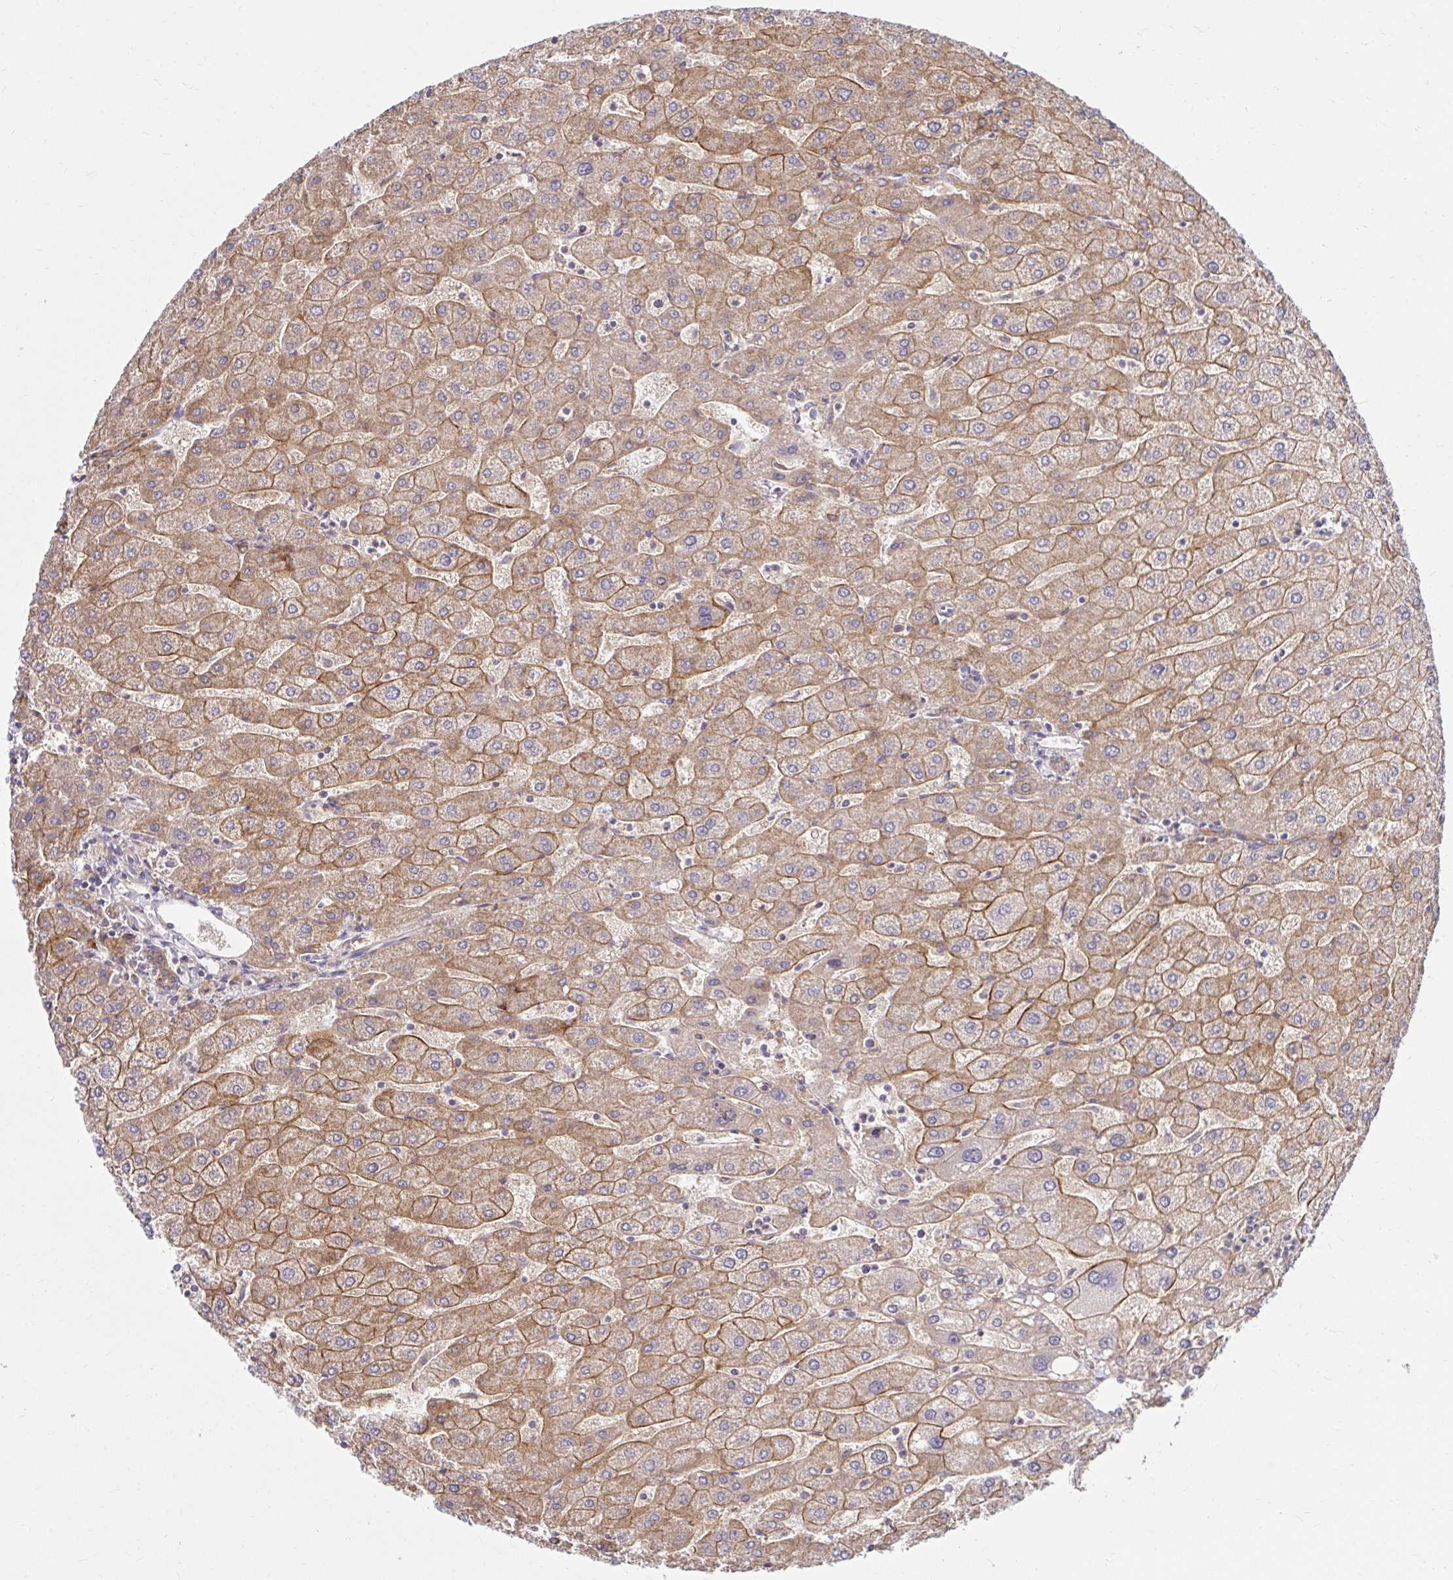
{"staining": {"intensity": "weak", "quantity": "25%-75%", "location": "cytoplasmic/membranous"}, "tissue": "liver", "cell_type": "Cholangiocytes", "image_type": "normal", "snomed": [{"axis": "morphology", "description": "Normal tissue, NOS"}, {"axis": "topography", "description": "Liver"}], "caption": "Protein analysis of benign liver displays weak cytoplasmic/membranous positivity in approximately 25%-75% of cholangiocytes. The staining is performed using DAB (3,3'-diaminobenzidine) brown chromogen to label protein expression. The nuclei are counter-stained blue using hematoxylin.", "gene": "ITGA2", "patient": {"sex": "male", "age": 67}}